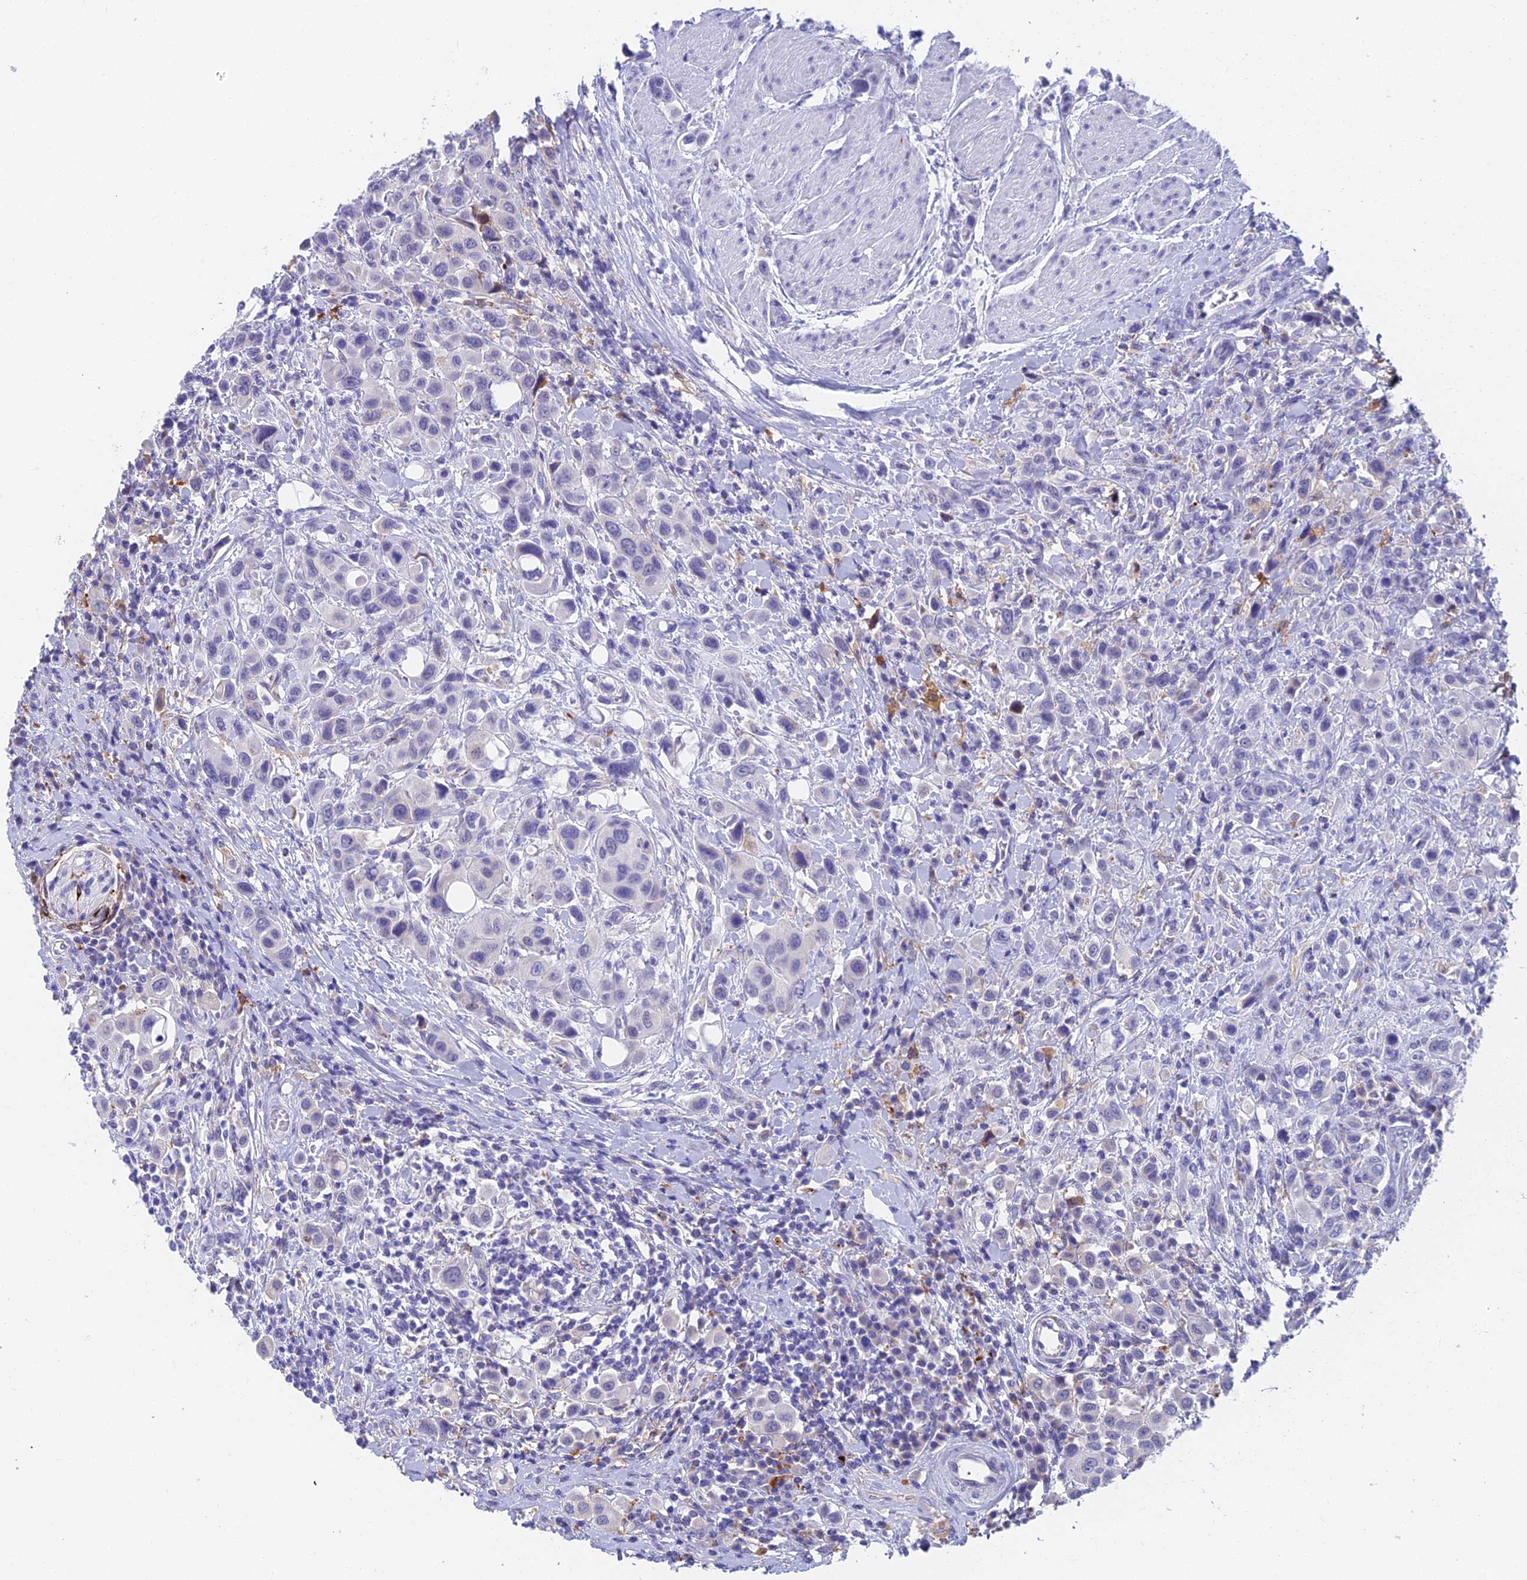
{"staining": {"intensity": "negative", "quantity": "none", "location": "none"}, "tissue": "urothelial cancer", "cell_type": "Tumor cells", "image_type": "cancer", "snomed": [{"axis": "morphology", "description": "Urothelial carcinoma, High grade"}, {"axis": "topography", "description": "Urinary bladder"}], "caption": "IHC photomicrograph of neoplastic tissue: human high-grade urothelial carcinoma stained with DAB (3,3'-diaminobenzidine) displays no significant protein staining in tumor cells.", "gene": "ADAMTS13", "patient": {"sex": "male", "age": 50}}